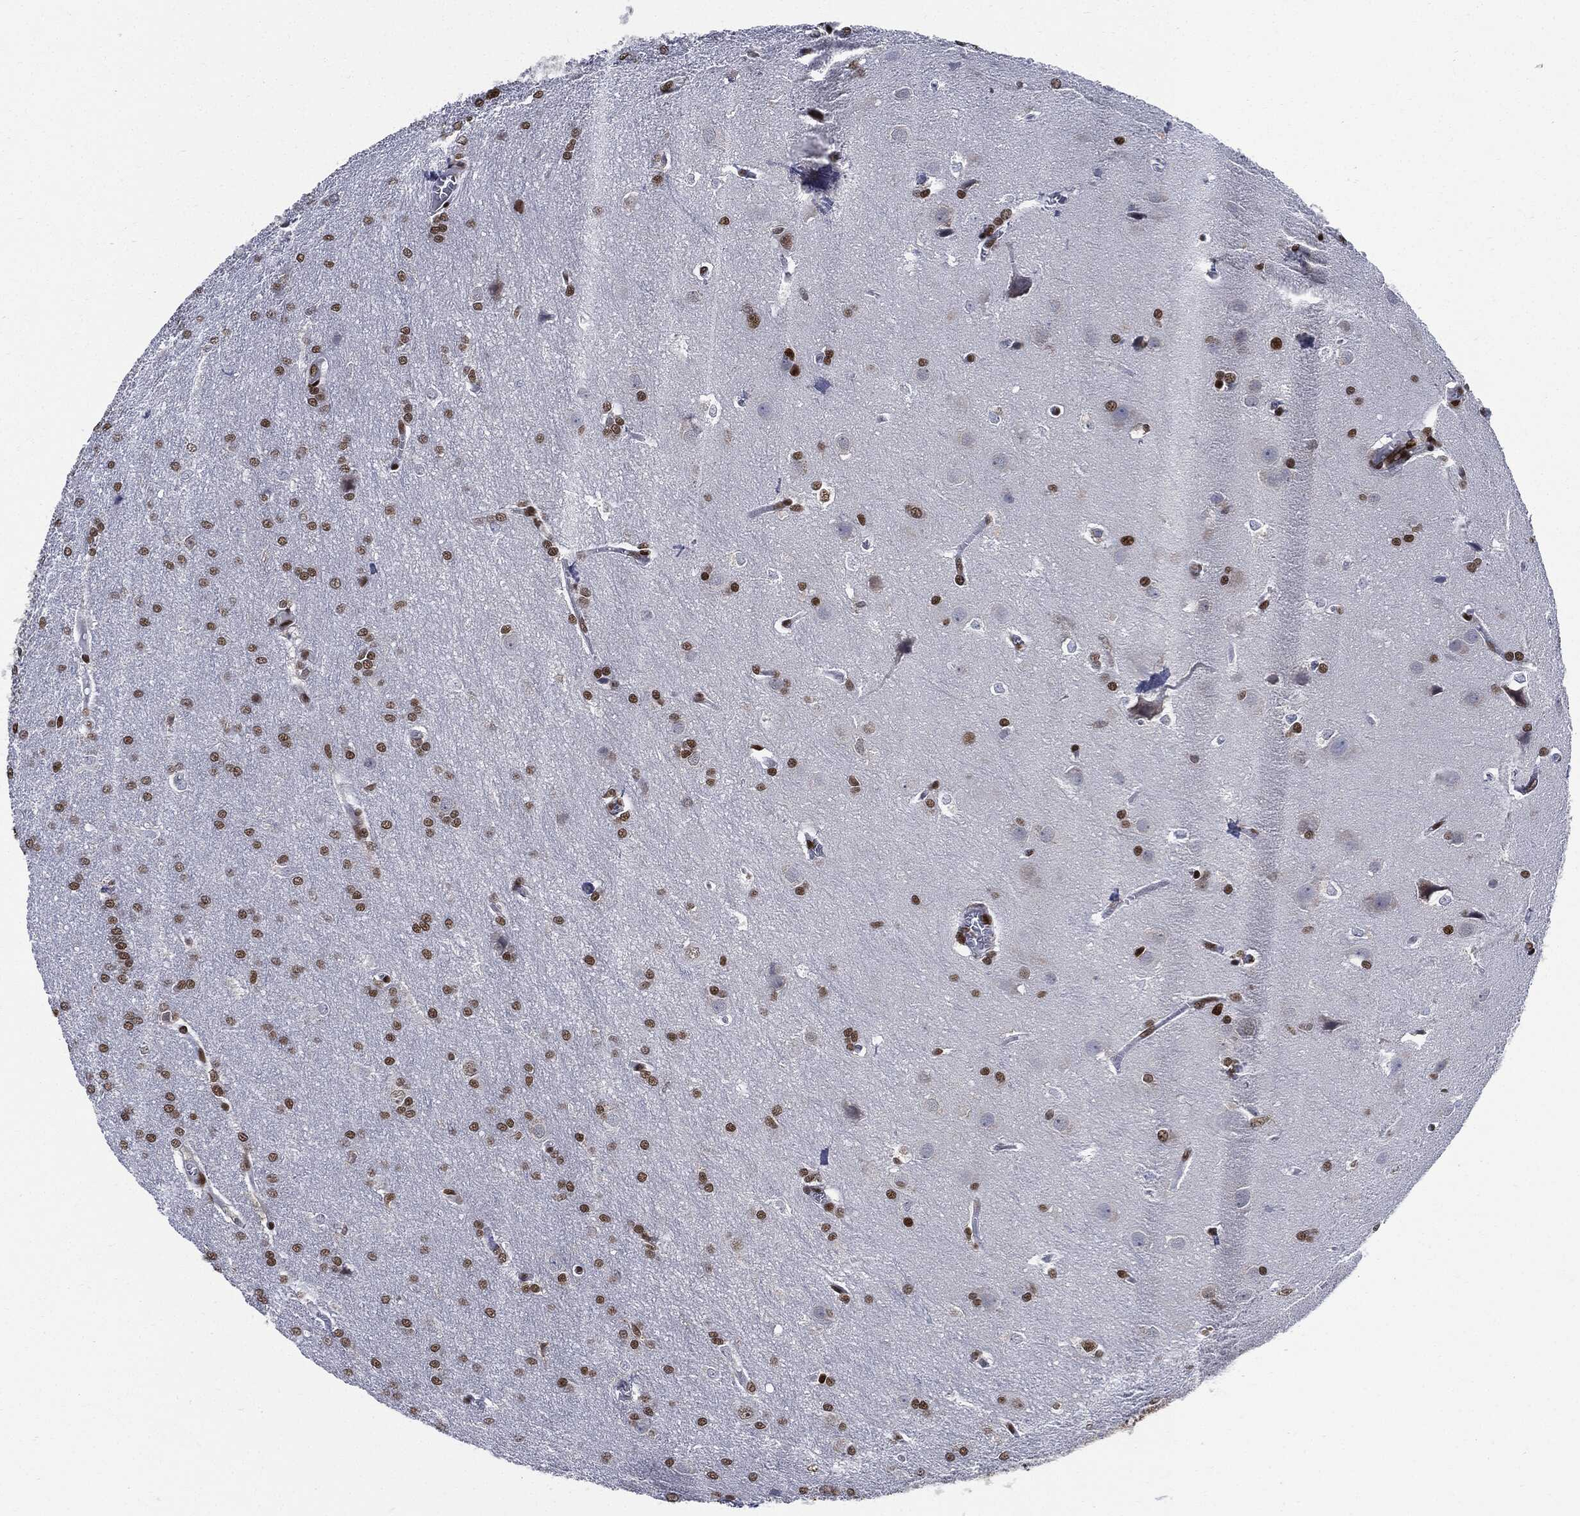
{"staining": {"intensity": "strong", "quantity": "25%-75%", "location": "nuclear"}, "tissue": "glioma", "cell_type": "Tumor cells", "image_type": "cancer", "snomed": [{"axis": "morphology", "description": "Glioma, malignant, Low grade"}, {"axis": "topography", "description": "Brain"}], "caption": "The histopathology image reveals a brown stain indicating the presence of a protein in the nuclear of tumor cells in glioma.", "gene": "PCNA", "patient": {"sex": "female", "age": 32}}